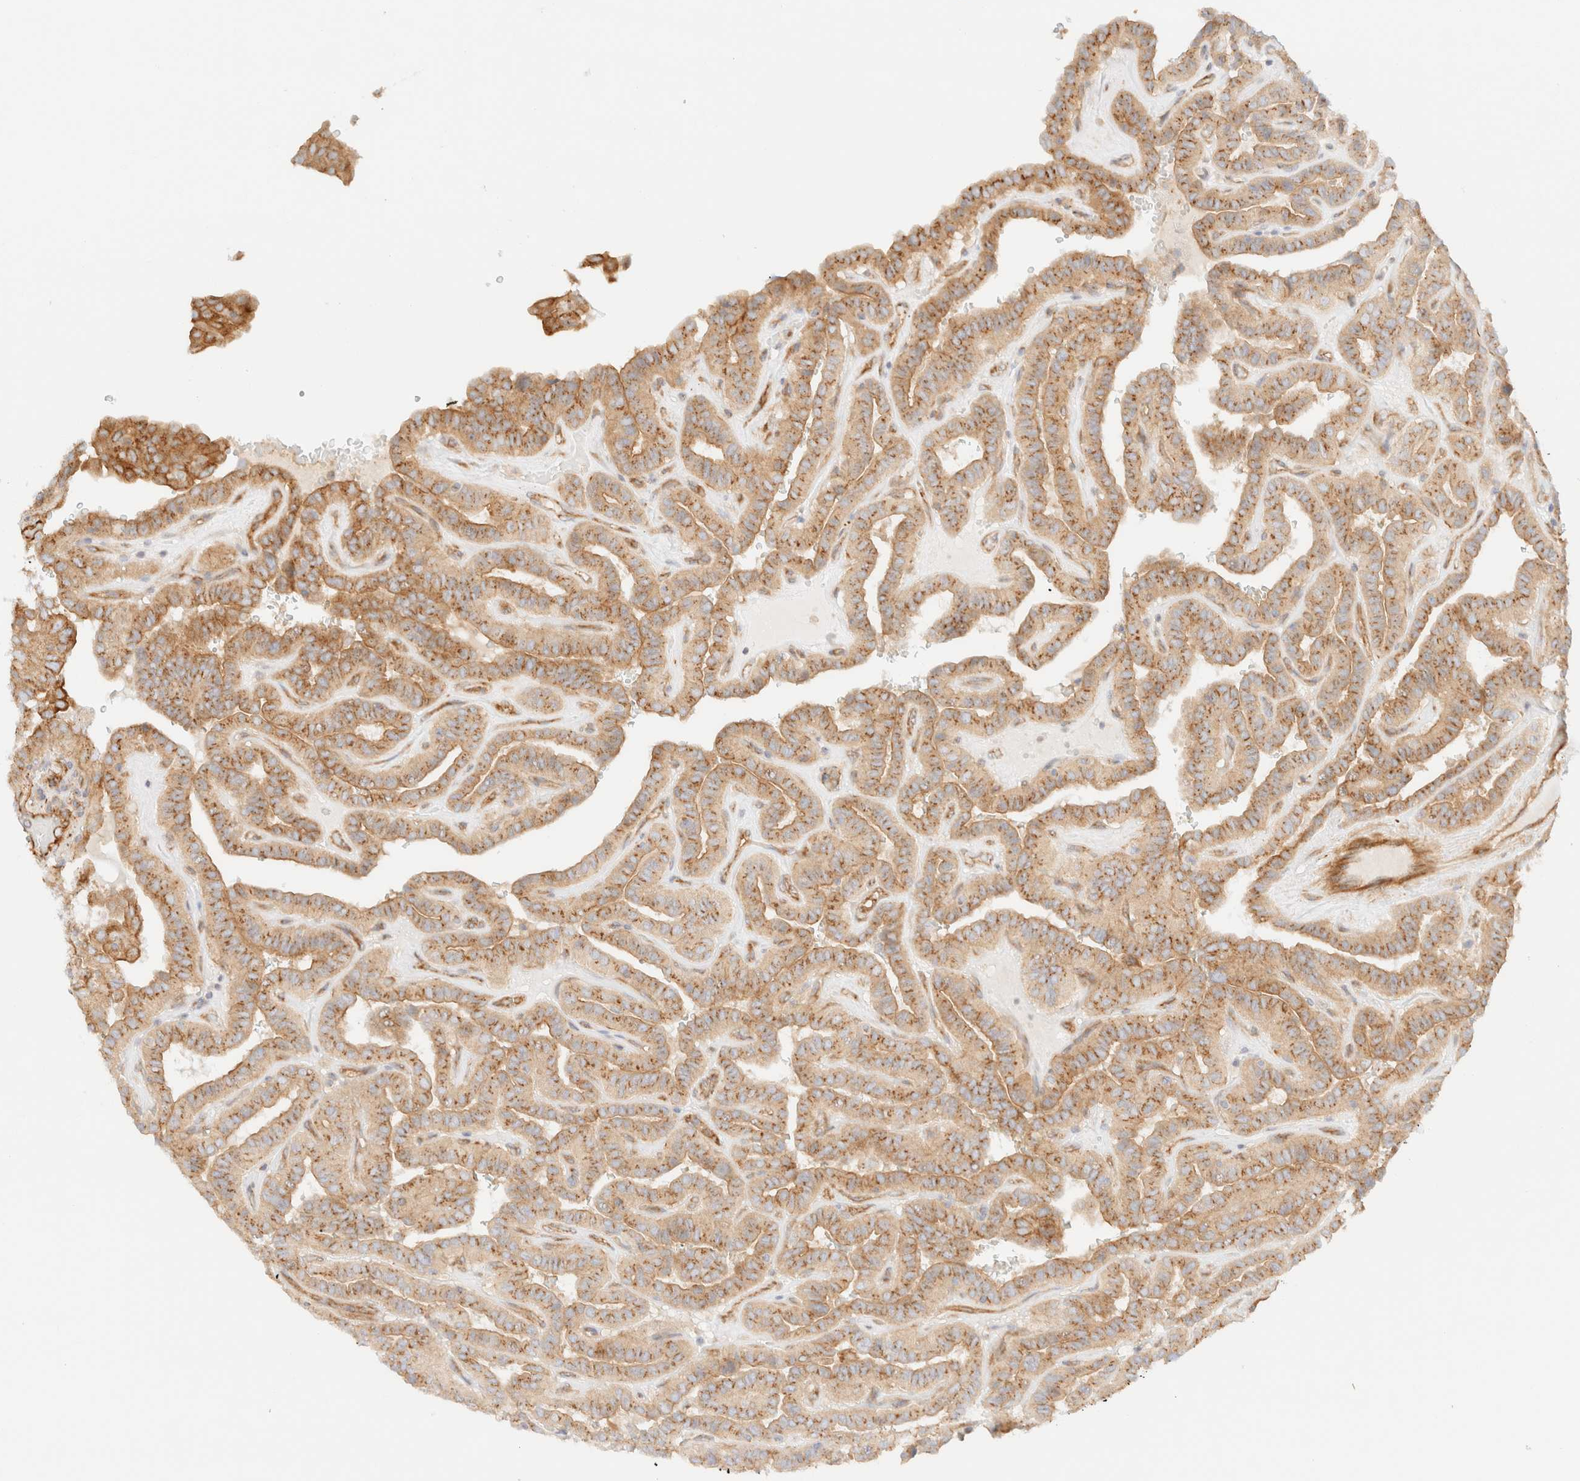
{"staining": {"intensity": "moderate", "quantity": ">75%", "location": "cytoplasmic/membranous"}, "tissue": "thyroid cancer", "cell_type": "Tumor cells", "image_type": "cancer", "snomed": [{"axis": "morphology", "description": "Papillary adenocarcinoma, NOS"}, {"axis": "topography", "description": "Thyroid gland"}], "caption": "Papillary adenocarcinoma (thyroid) stained for a protein (brown) demonstrates moderate cytoplasmic/membranous positive staining in approximately >75% of tumor cells.", "gene": "MYO10", "patient": {"sex": "male", "age": 77}}